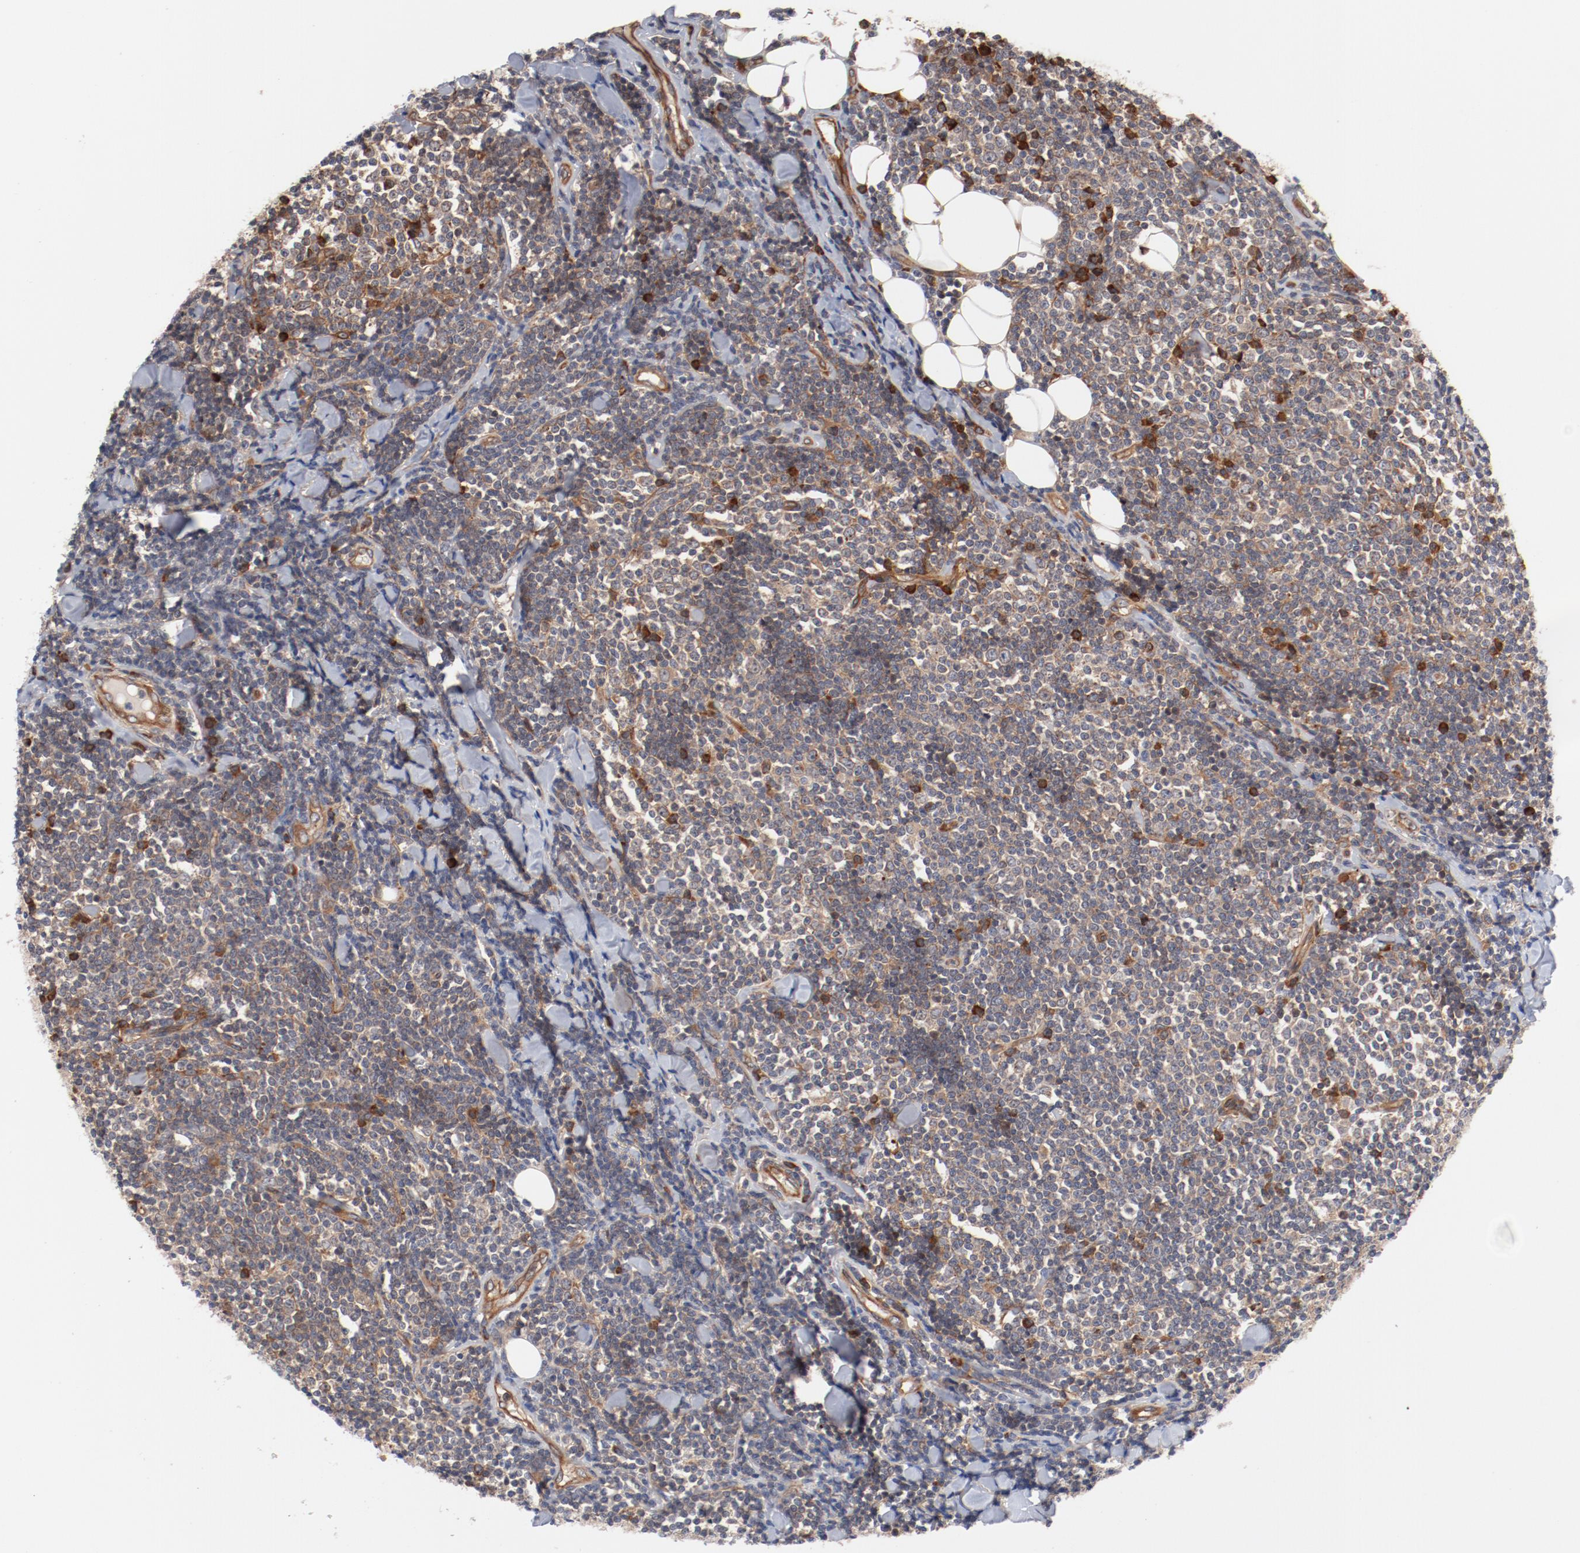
{"staining": {"intensity": "moderate", "quantity": ">75%", "location": "cytoplasmic/membranous"}, "tissue": "lymphoma", "cell_type": "Tumor cells", "image_type": "cancer", "snomed": [{"axis": "morphology", "description": "Malignant lymphoma, non-Hodgkin's type, Low grade"}, {"axis": "topography", "description": "Soft tissue"}], "caption": "High-magnification brightfield microscopy of lymphoma stained with DAB (3,3'-diaminobenzidine) (brown) and counterstained with hematoxylin (blue). tumor cells exhibit moderate cytoplasmic/membranous staining is seen in about>75% of cells. (DAB IHC with brightfield microscopy, high magnification).", "gene": "PITPNM2", "patient": {"sex": "male", "age": 92}}